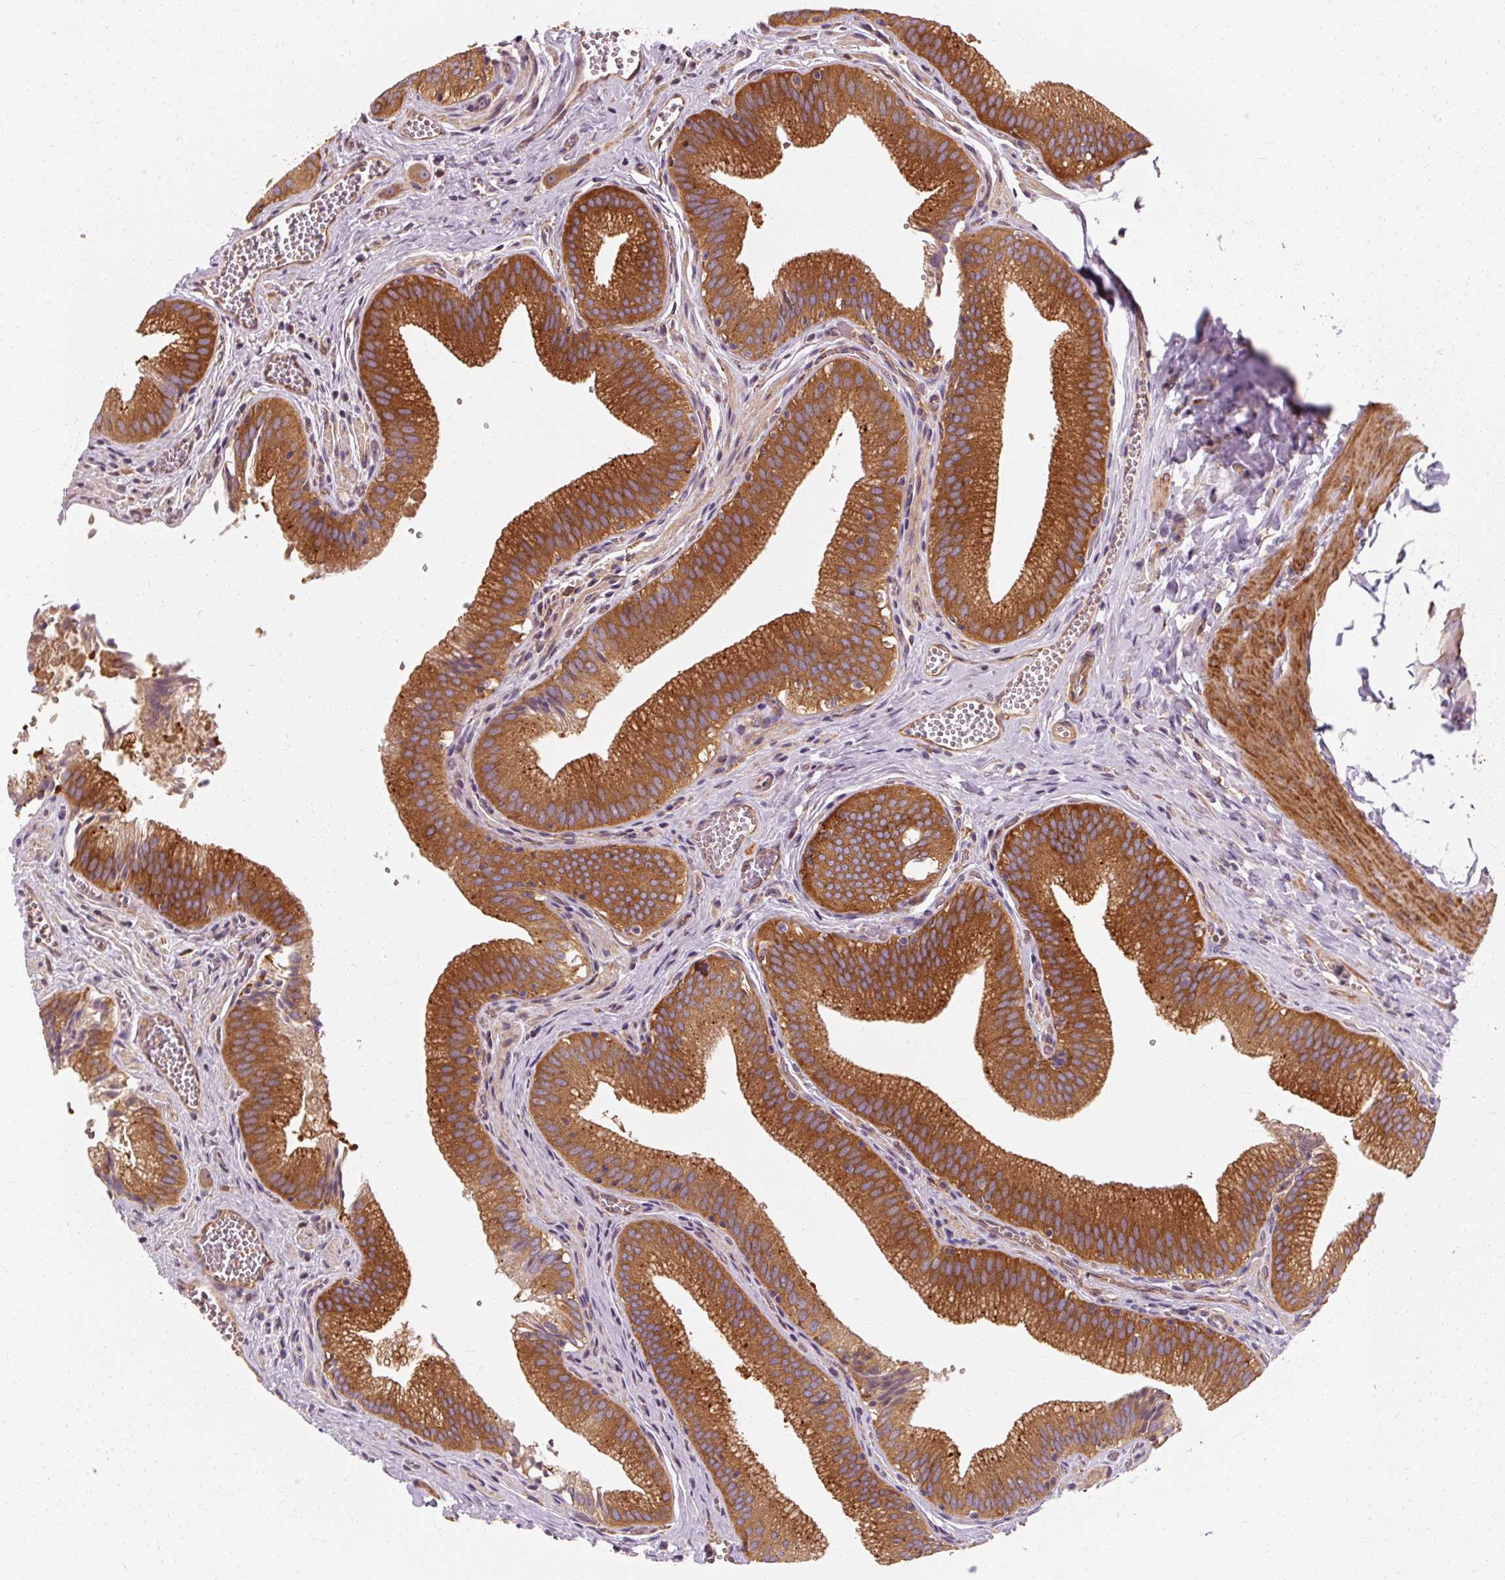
{"staining": {"intensity": "strong", "quantity": ">75%", "location": "cytoplasmic/membranous"}, "tissue": "gallbladder", "cell_type": "Glandular cells", "image_type": "normal", "snomed": [{"axis": "morphology", "description": "Normal tissue, NOS"}, {"axis": "topography", "description": "Gallbladder"}, {"axis": "topography", "description": "Peripheral nerve tissue"}], "caption": "DAB (3,3'-diaminobenzidine) immunohistochemical staining of benign human gallbladder displays strong cytoplasmic/membranous protein positivity in about >75% of glandular cells. (DAB (3,3'-diaminobenzidine) = brown stain, brightfield microscopy at high magnification).", "gene": "TBC1D4", "patient": {"sex": "male", "age": 17}}